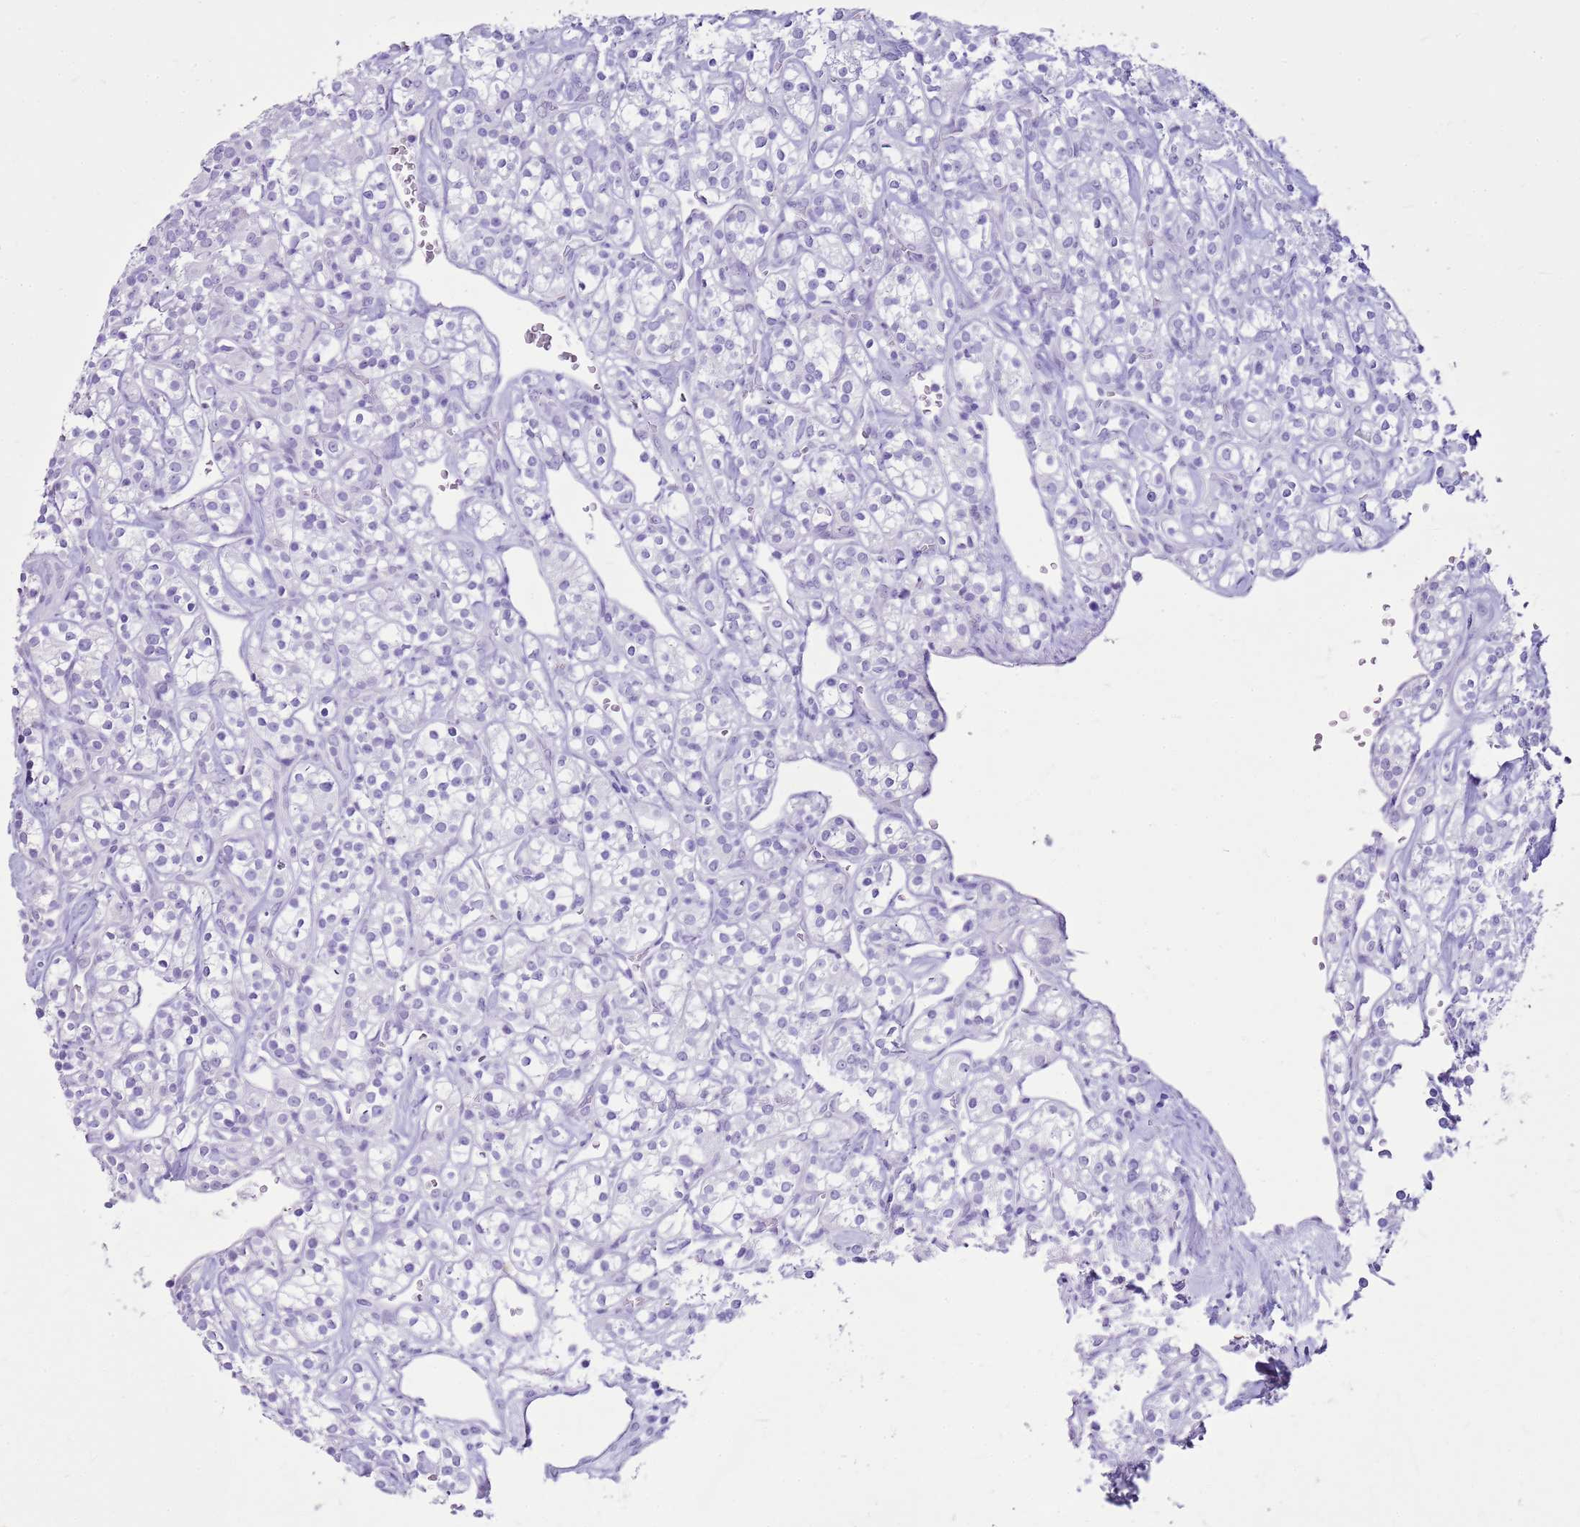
{"staining": {"intensity": "negative", "quantity": "none", "location": "none"}, "tissue": "renal cancer", "cell_type": "Tumor cells", "image_type": "cancer", "snomed": [{"axis": "morphology", "description": "Adenocarcinoma, NOS"}, {"axis": "topography", "description": "Kidney"}], "caption": "A high-resolution micrograph shows IHC staining of renal cancer, which exhibits no significant staining in tumor cells.", "gene": "CA8", "patient": {"sex": "male", "age": 77}}